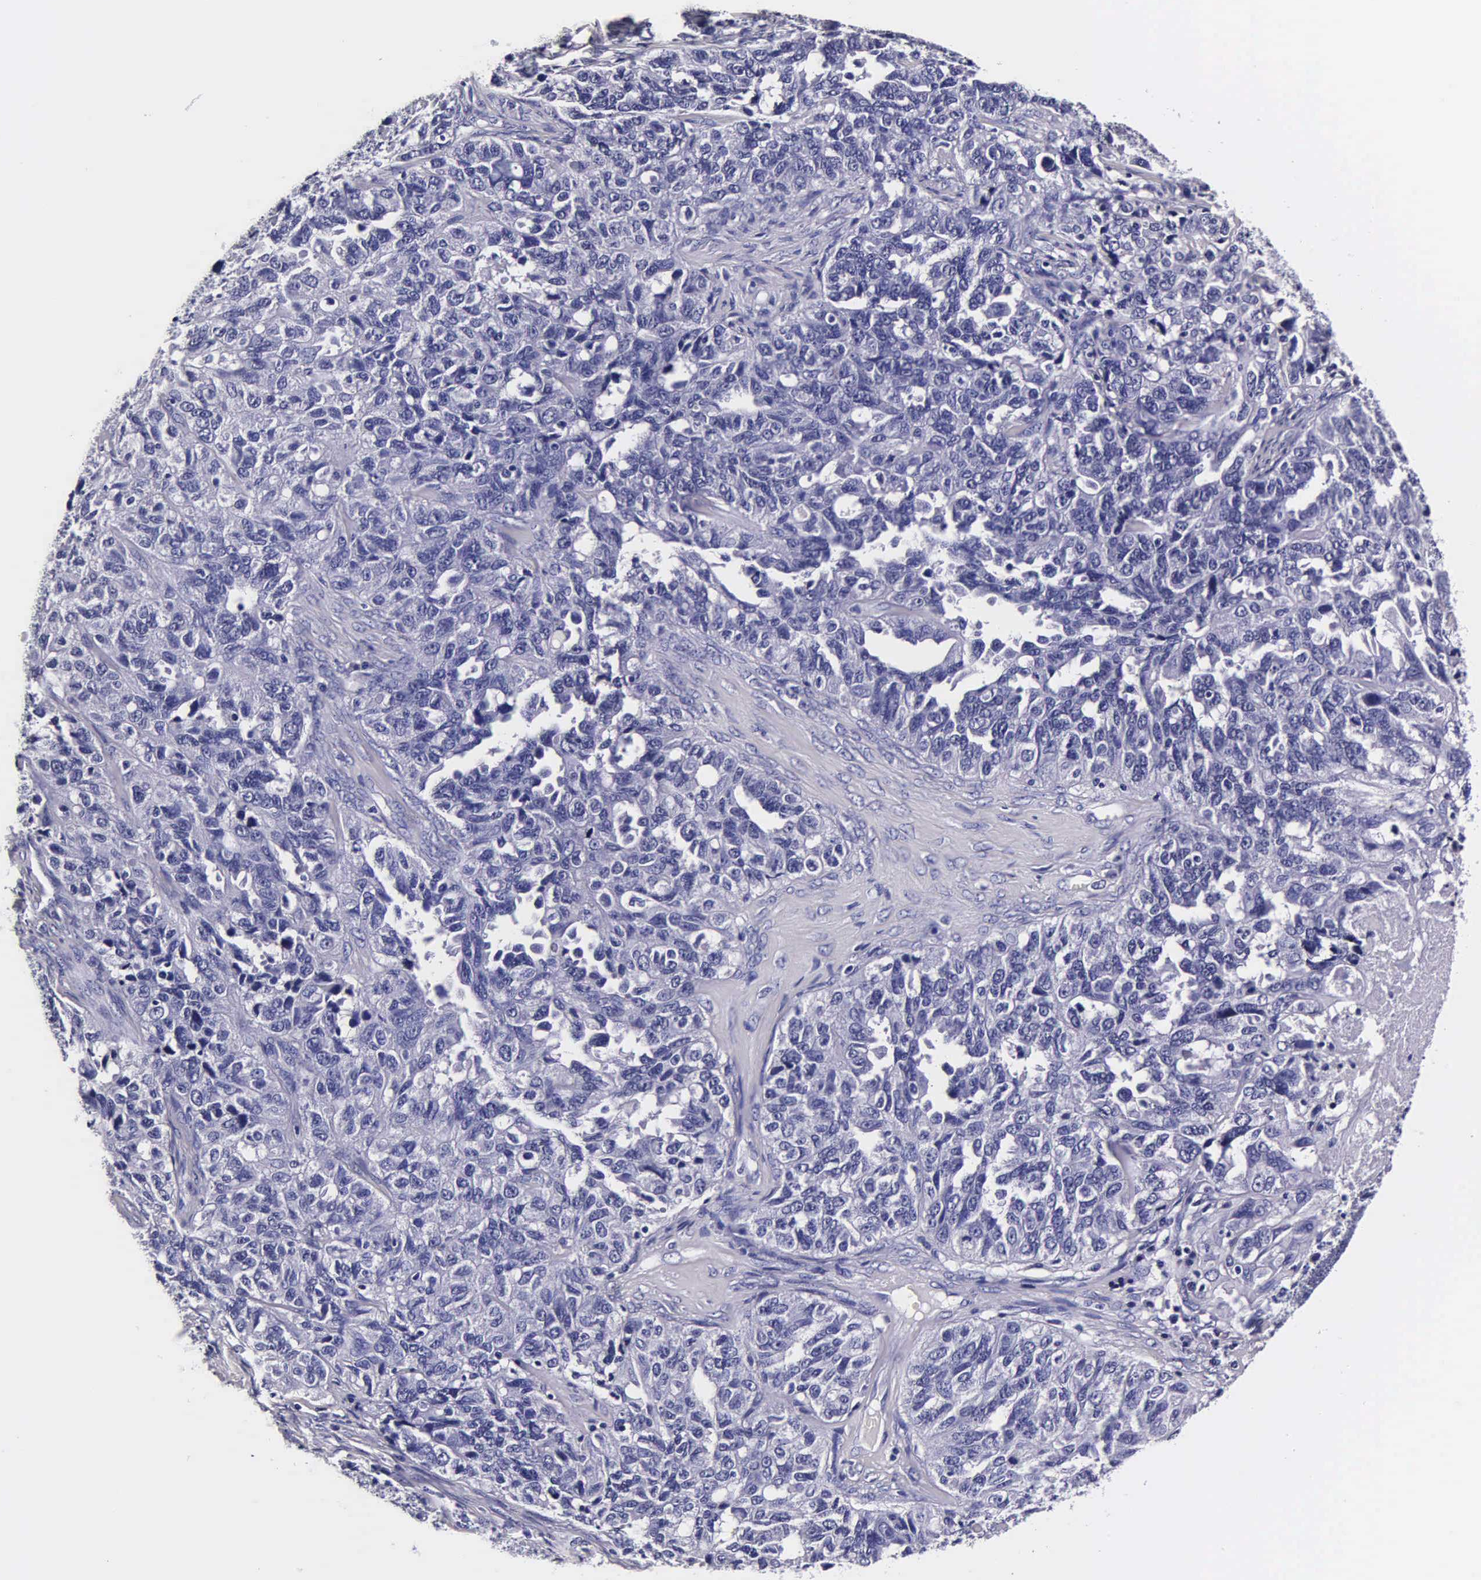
{"staining": {"intensity": "negative", "quantity": "none", "location": "none"}, "tissue": "ovarian cancer", "cell_type": "Tumor cells", "image_type": "cancer", "snomed": [{"axis": "morphology", "description": "Cystadenocarcinoma, serous, NOS"}, {"axis": "topography", "description": "Ovary"}], "caption": "IHC micrograph of serous cystadenocarcinoma (ovarian) stained for a protein (brown), which reveals no positivity in tumor cells.", "gene": "IAPP", "patient": {"sex": "female", "age": 82}}